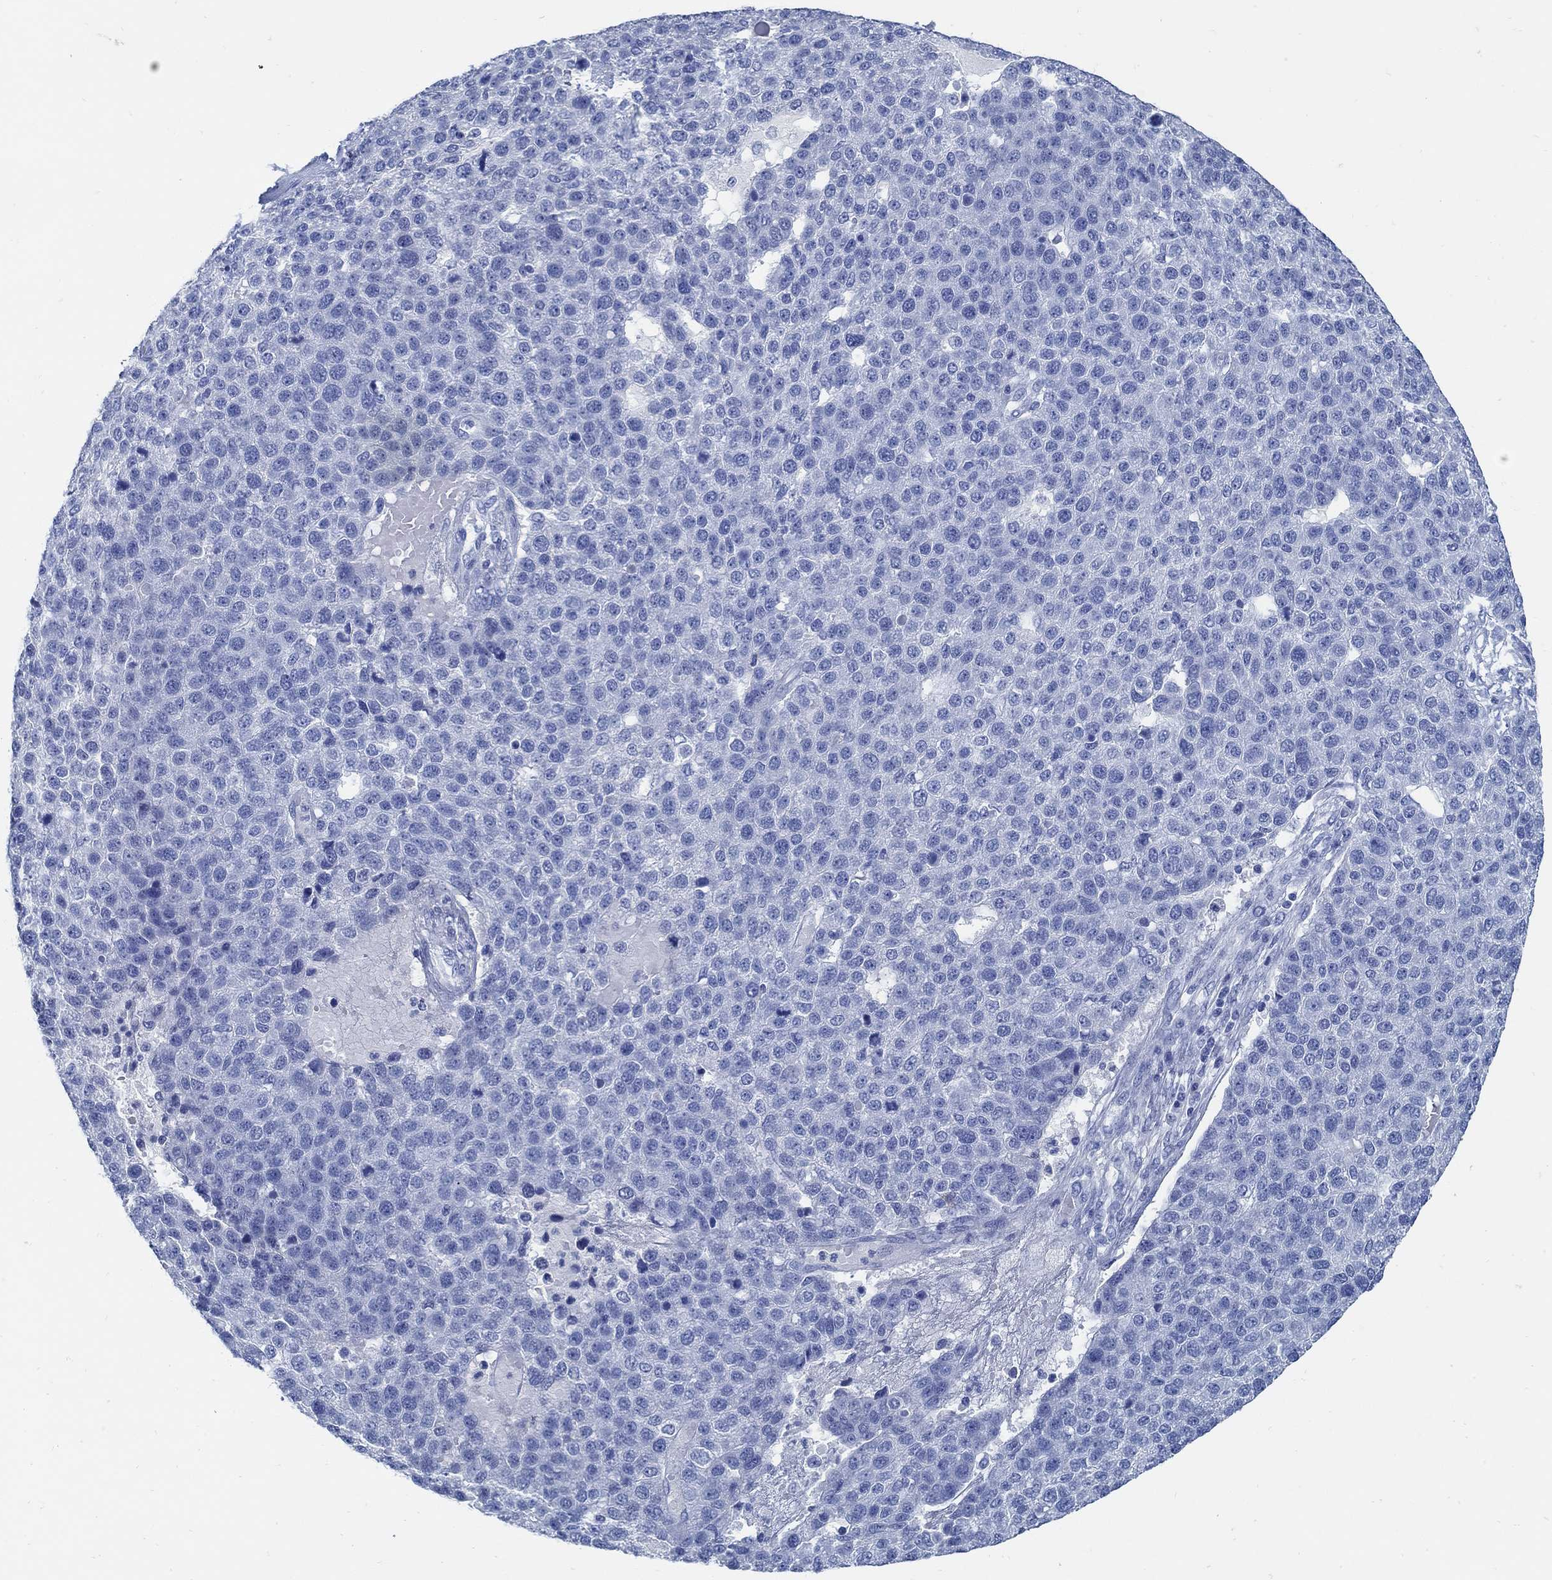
{"staining": {"intensity": "negative", "quantity": "none", "location": "none"}, "tissue": "pancreatic cancer", "cell_type": "Tumor cells", "image_type": "cancer", "snomed": [{"axis": "morphology", "description": "Adenocarcinoma, NOS"}, {"axis": "topography", "description": "Pancreas"}], "caption": "There is no significant expression in tumor cells of pancreatic adenocarcinoma.", "gene": "SLC45A1", "patient": {"sex": "female", "age": 61}}